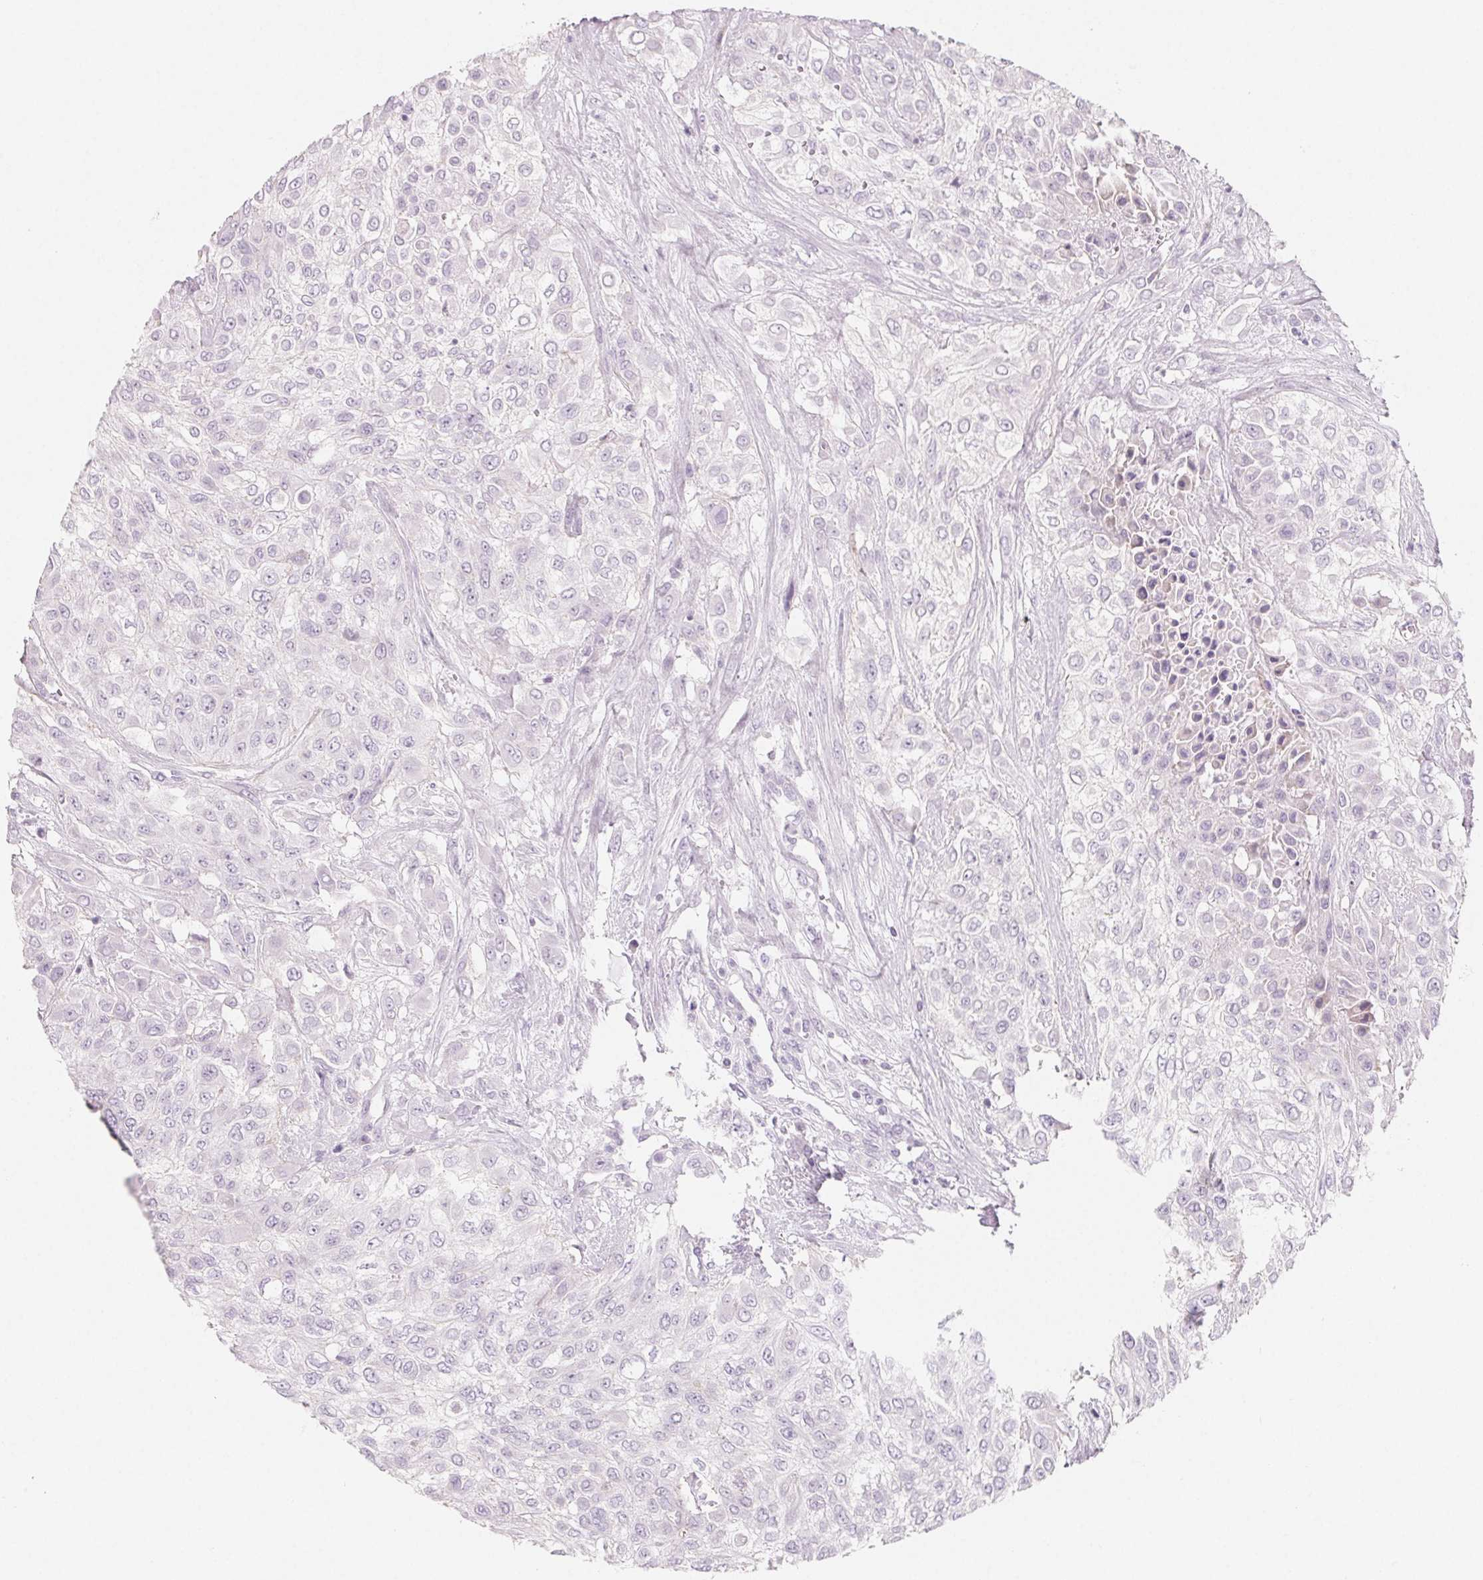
{"staining": {"intensity": "negative", "quantity": "none", "location": "none"}, "tissue": "urothelial cancer", "cell_type": "Tumor cells", "image_type": "cancer", "snomed": [{"axis": "morphology", "description": "Urothelial carcinoma, High grade"}, {"axis": "topography", "description": "Urinary bladder"}], "caption": "An image of urothelial cancer stained for a protein demonstrates no brown staining in tumor cells.", "gene": "SH3GL2", "patient": {"sex": "male", "age": 57}}